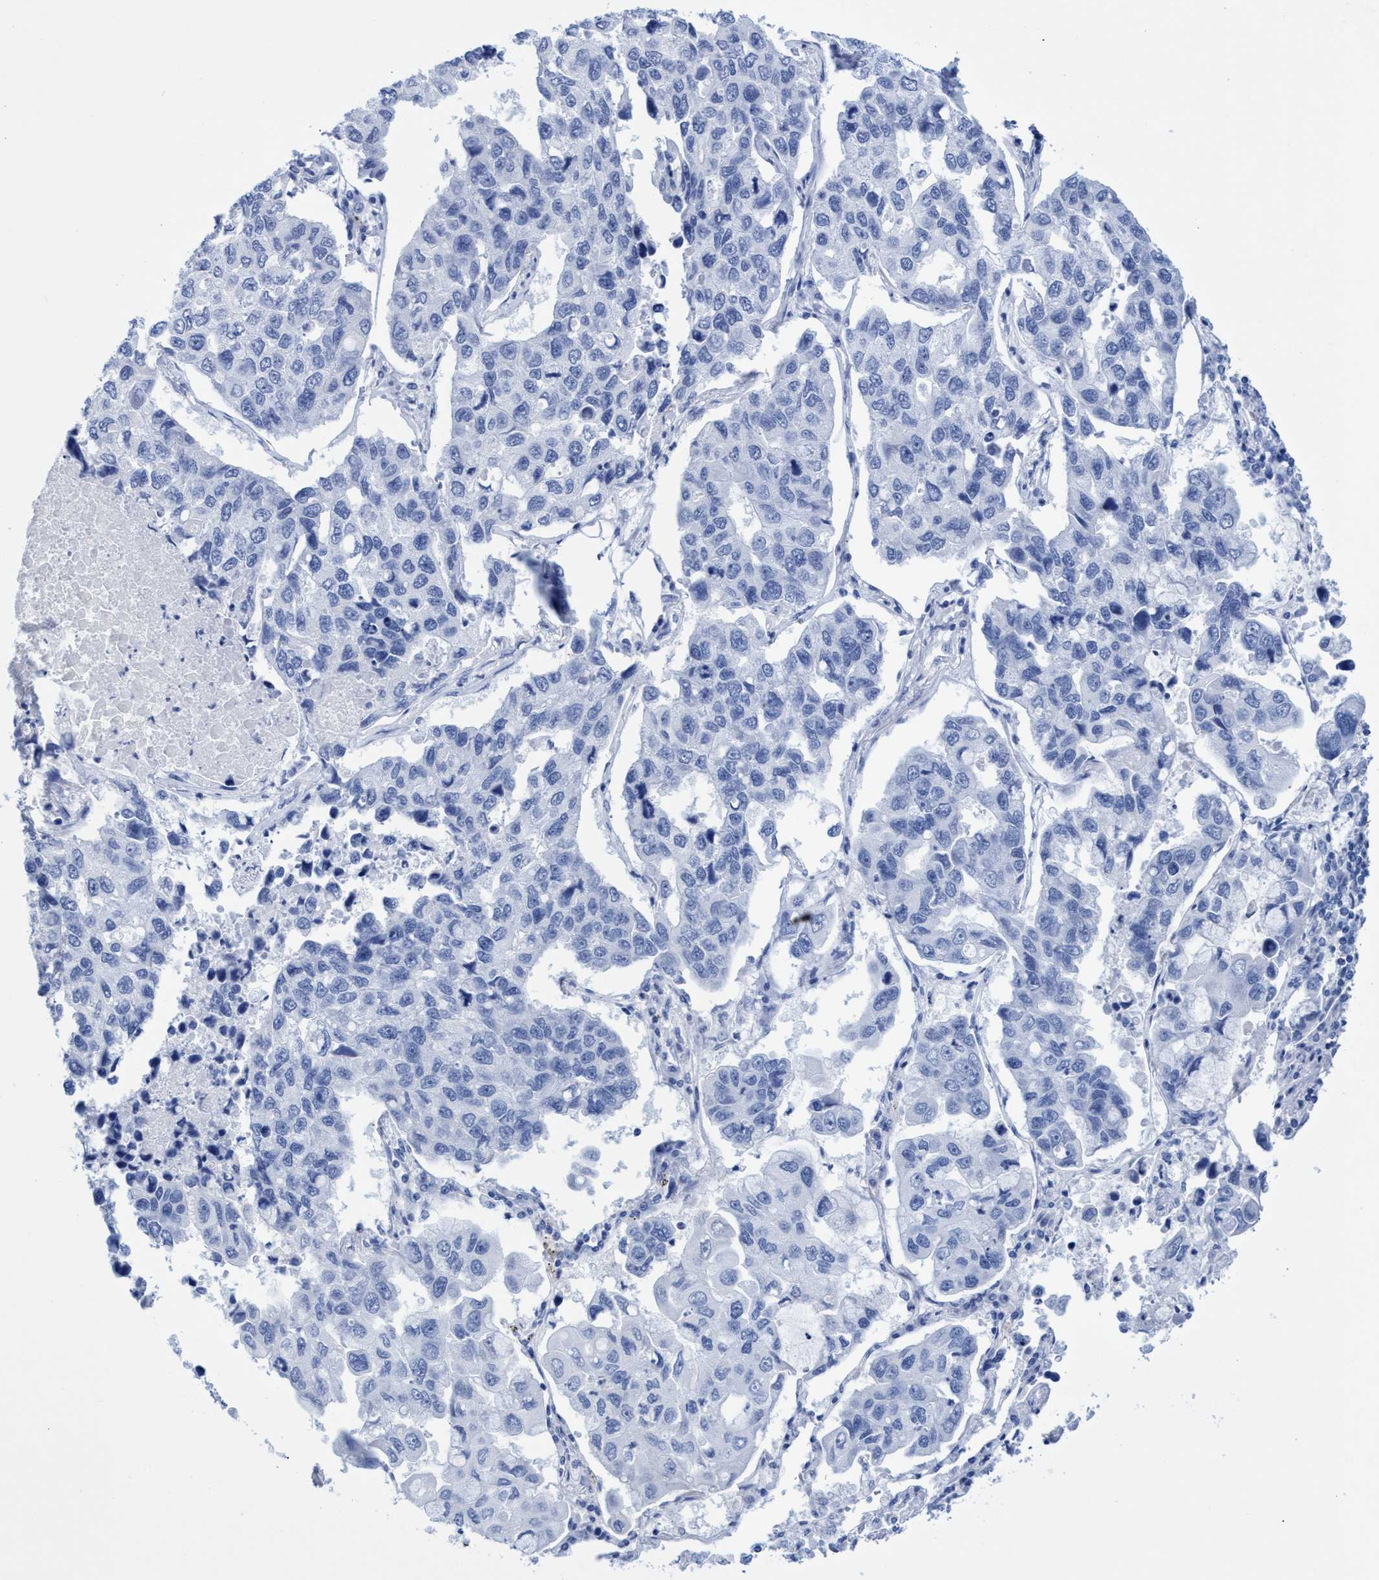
{"staining": {"intensity": "negative", "quantity": "none", "location": "none"}, "tissue": "lung cancer", "cell_type": "Tumor cells", "image_type": "cancer", "snomed": [{"axis": "morphology", "description": "Adenocarcinoma, NOS"}, {"axis": "topography", "description": "Lung"}], "caption": "Lung cancer was stained to show a protein in brown. There is no significant expression in tumor cells. Nuclei are stained in blue.", "gene": "INSL6", "patient": {"sex": "male", "age": 64}}